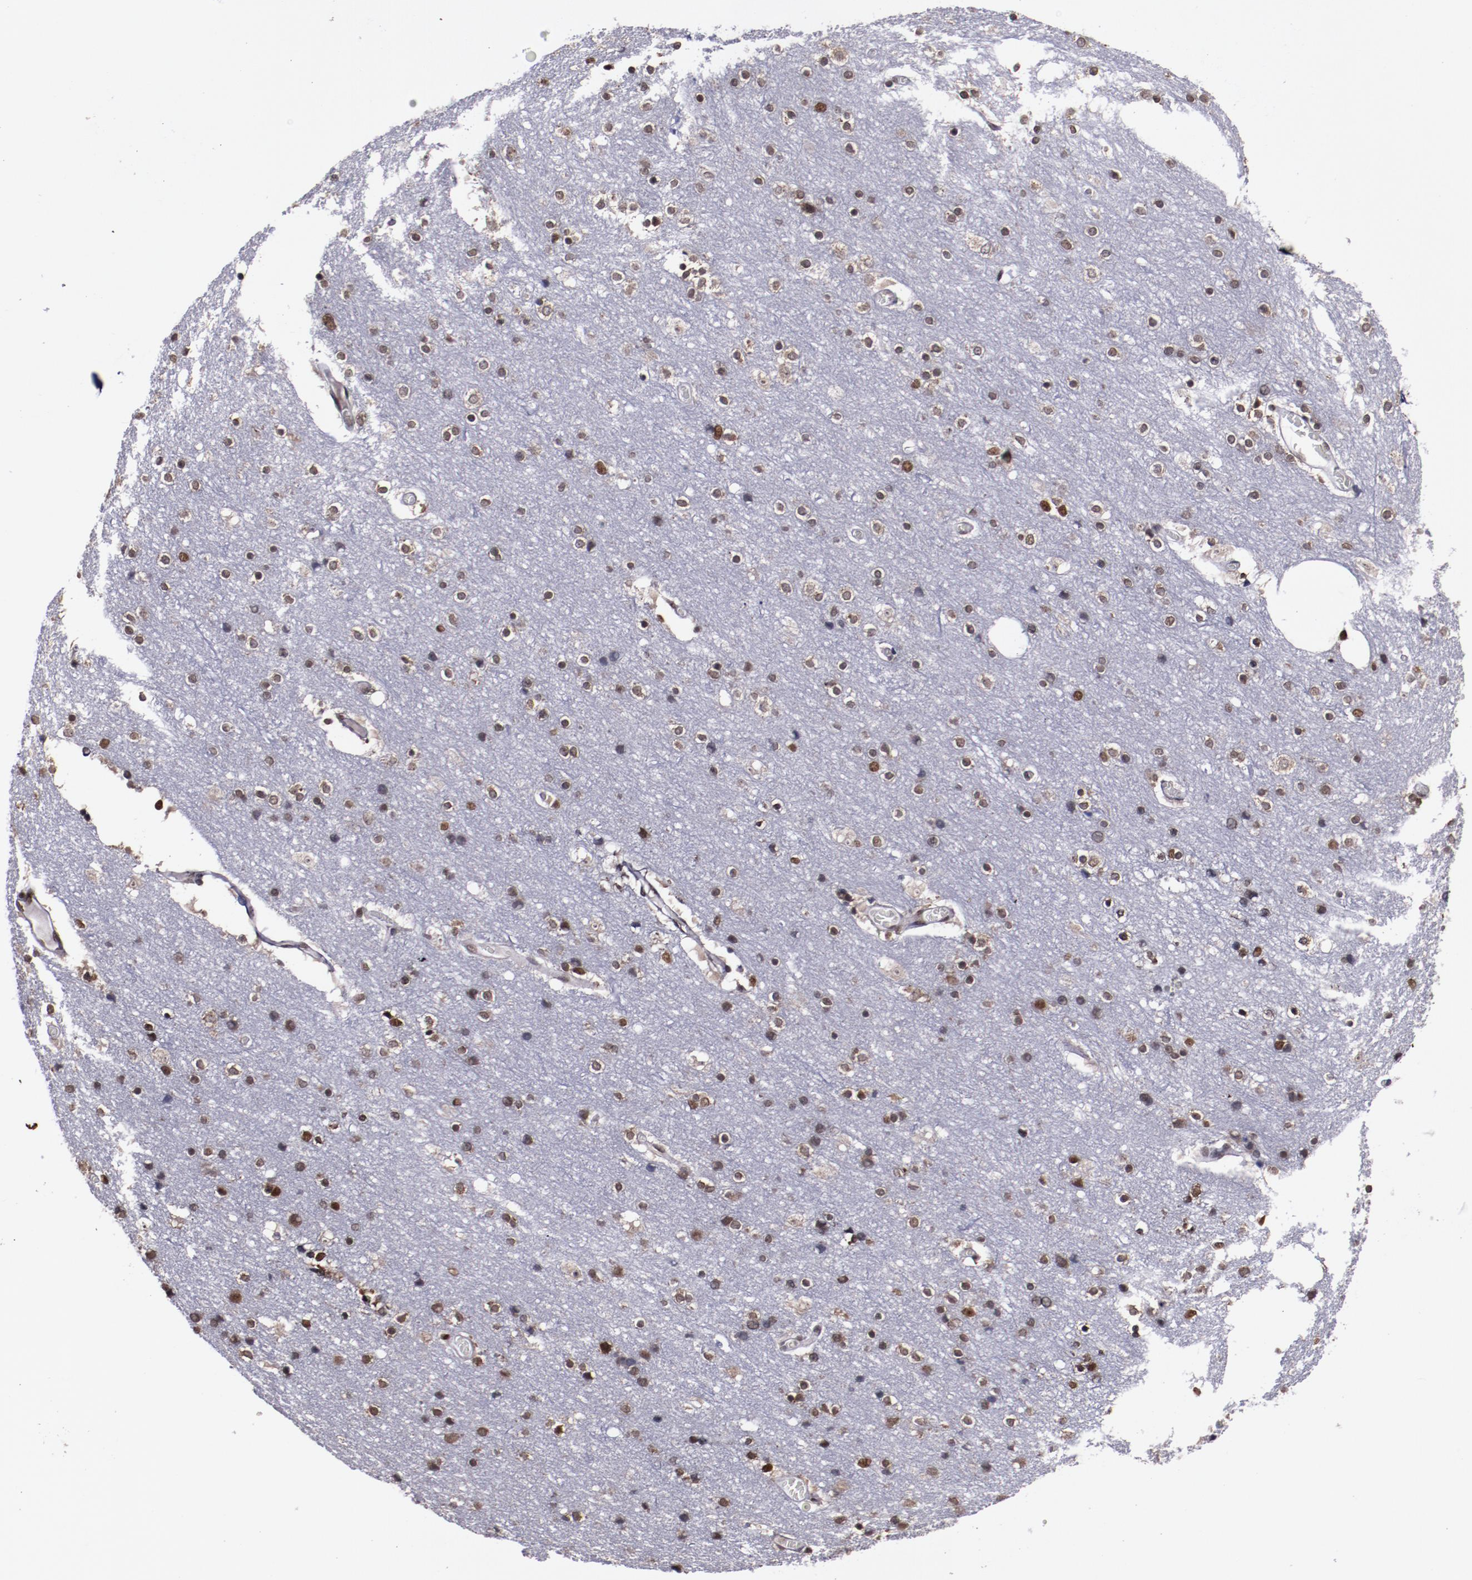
{"staining": {"intensity": "moderate", "quantity": "<25%", "location": "nuclear"}, "tissue": "cerebral cortex", "cell_type": "Endothelial cells", "image_type": "normal", "snomed": [{"axis": "morphology", "description": "Normal tissue, NOS"}, {"axis": "topography", "description": "Cerebral cortex"}], "caption": "Moderate nuclear positivity for a protein is seen in about <25% of endothelial cells of unremarkable cerebral cortex using IHC.", "gene": "APEX1", "patient": {"sex": "female", "age": 54}}